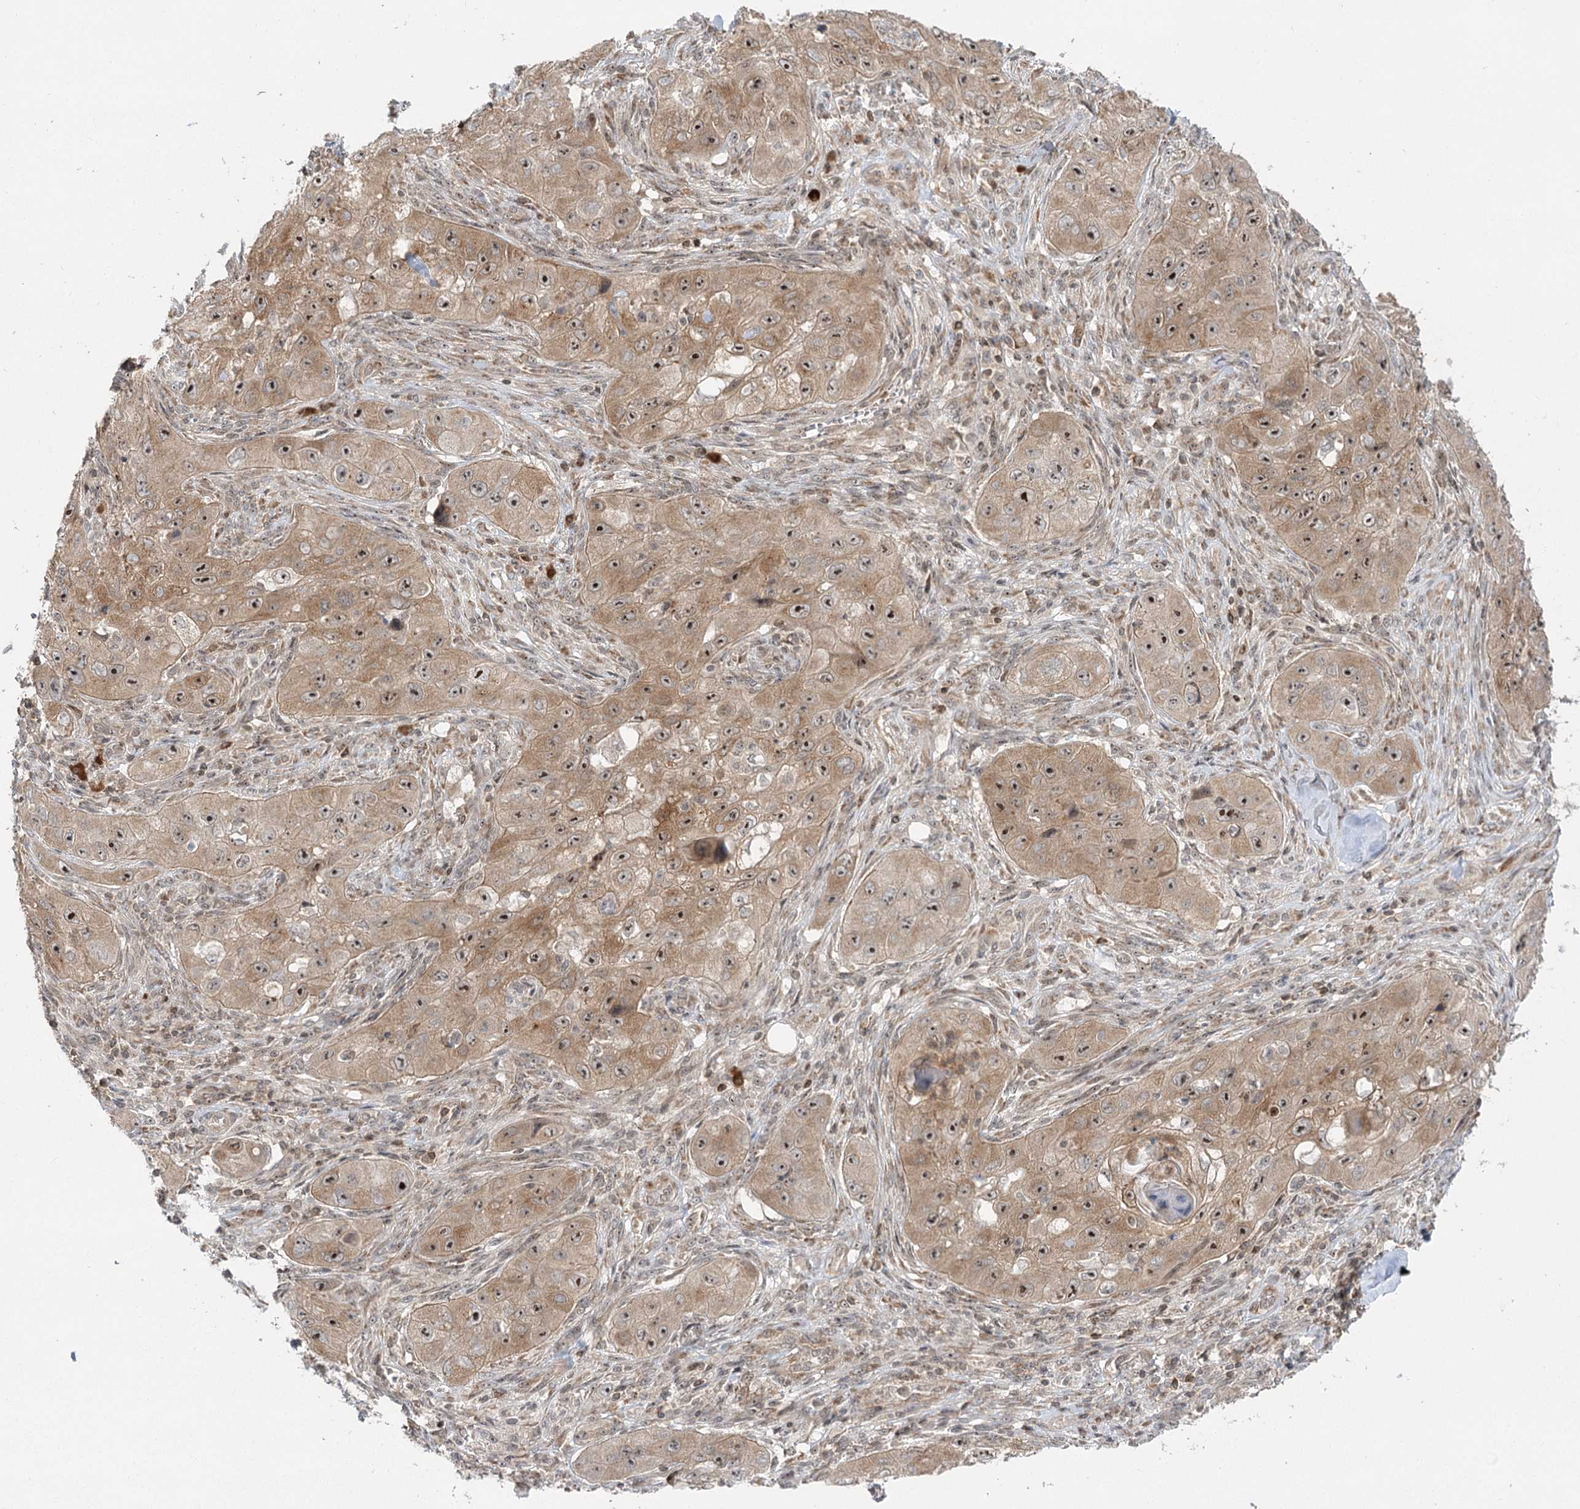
{"staining": {"intensity": "moderate", "quantity": ">75%", "location": "cytoplasmic/membranous,nuclear"}, "tissue": "skin cancer", "cell_type": "Tumor cells", "image_type": "cancer", "snomed": [{"axis": "morphology", "description": "Squamous cell carcinoma, NOS"}, {"axis": "topography", "description": "Skin"}, {"axis": "topography", "description": "Subcutis"}], "caption": "Protein expression analysis of skin squamous cell carcinoma reveals moderate cytoplasmic/membranous and nuclear positivity in about >75% of tumor cells. (Brightfield microscopy of DAB IHC at high magnification).", "gene": "SYTL1", "patient": {"sex": "male", "age": 73}}